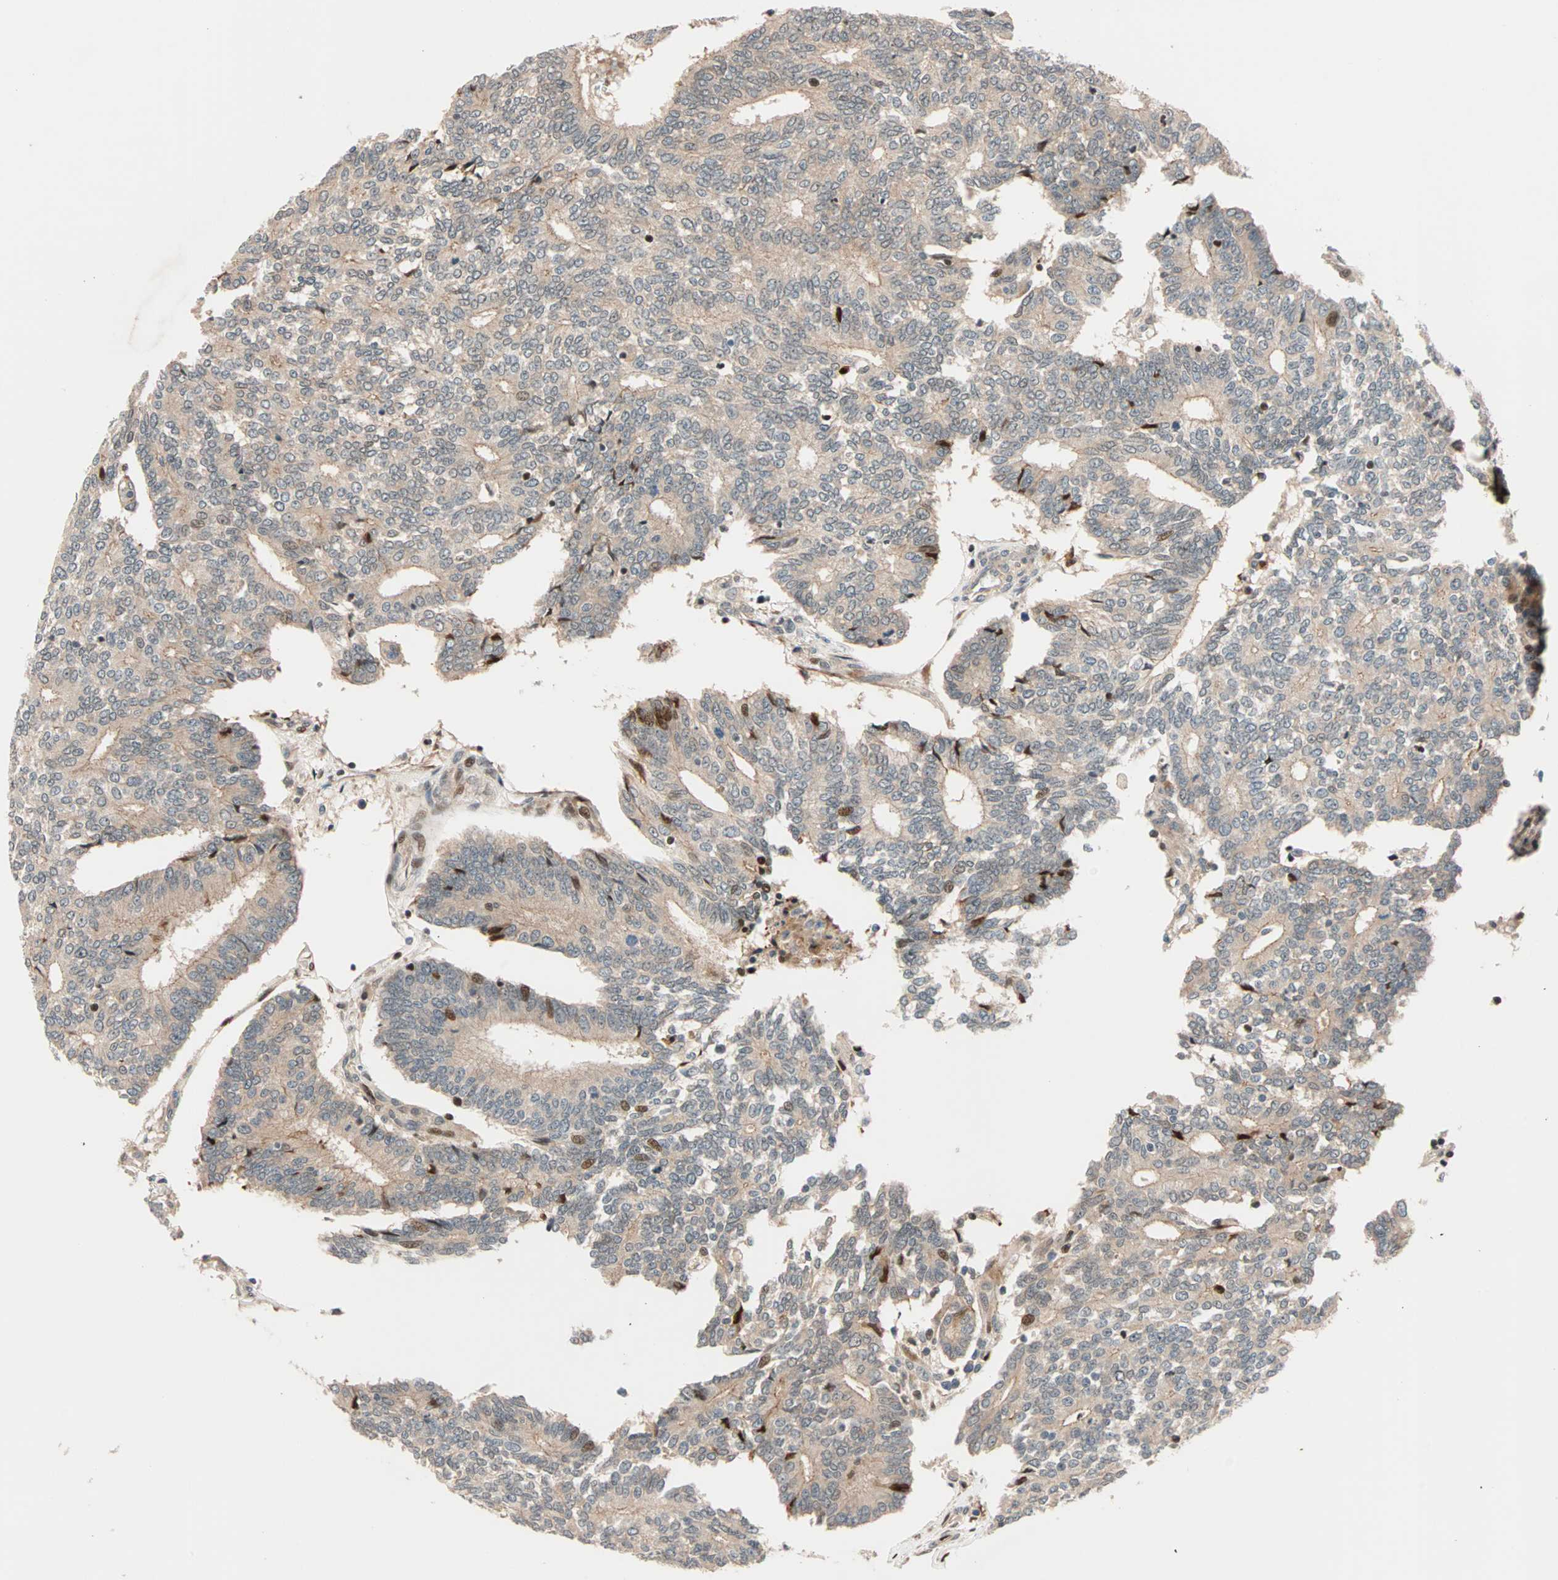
{"staining": {"intensity": "weak", "quantity": ">75%", "location": "cytoplasmic/membranous"}, "tissue": "prostate cancer", "cell_type": "Tumor cells", "image_type": "cancer", "snomed": [{"axis": "morphology", "description": "Adenocarcinoma, High grade"}, {"axis": "topography", "description": "Prostate"}], "caption": "Human prostate cancer stained with a brown dye shows weak cytoplasmic/membranous positive positivity in about >75% of tumor cells.", "gene": "HECW1", "patient": {"sex": "male", "age": 55}}